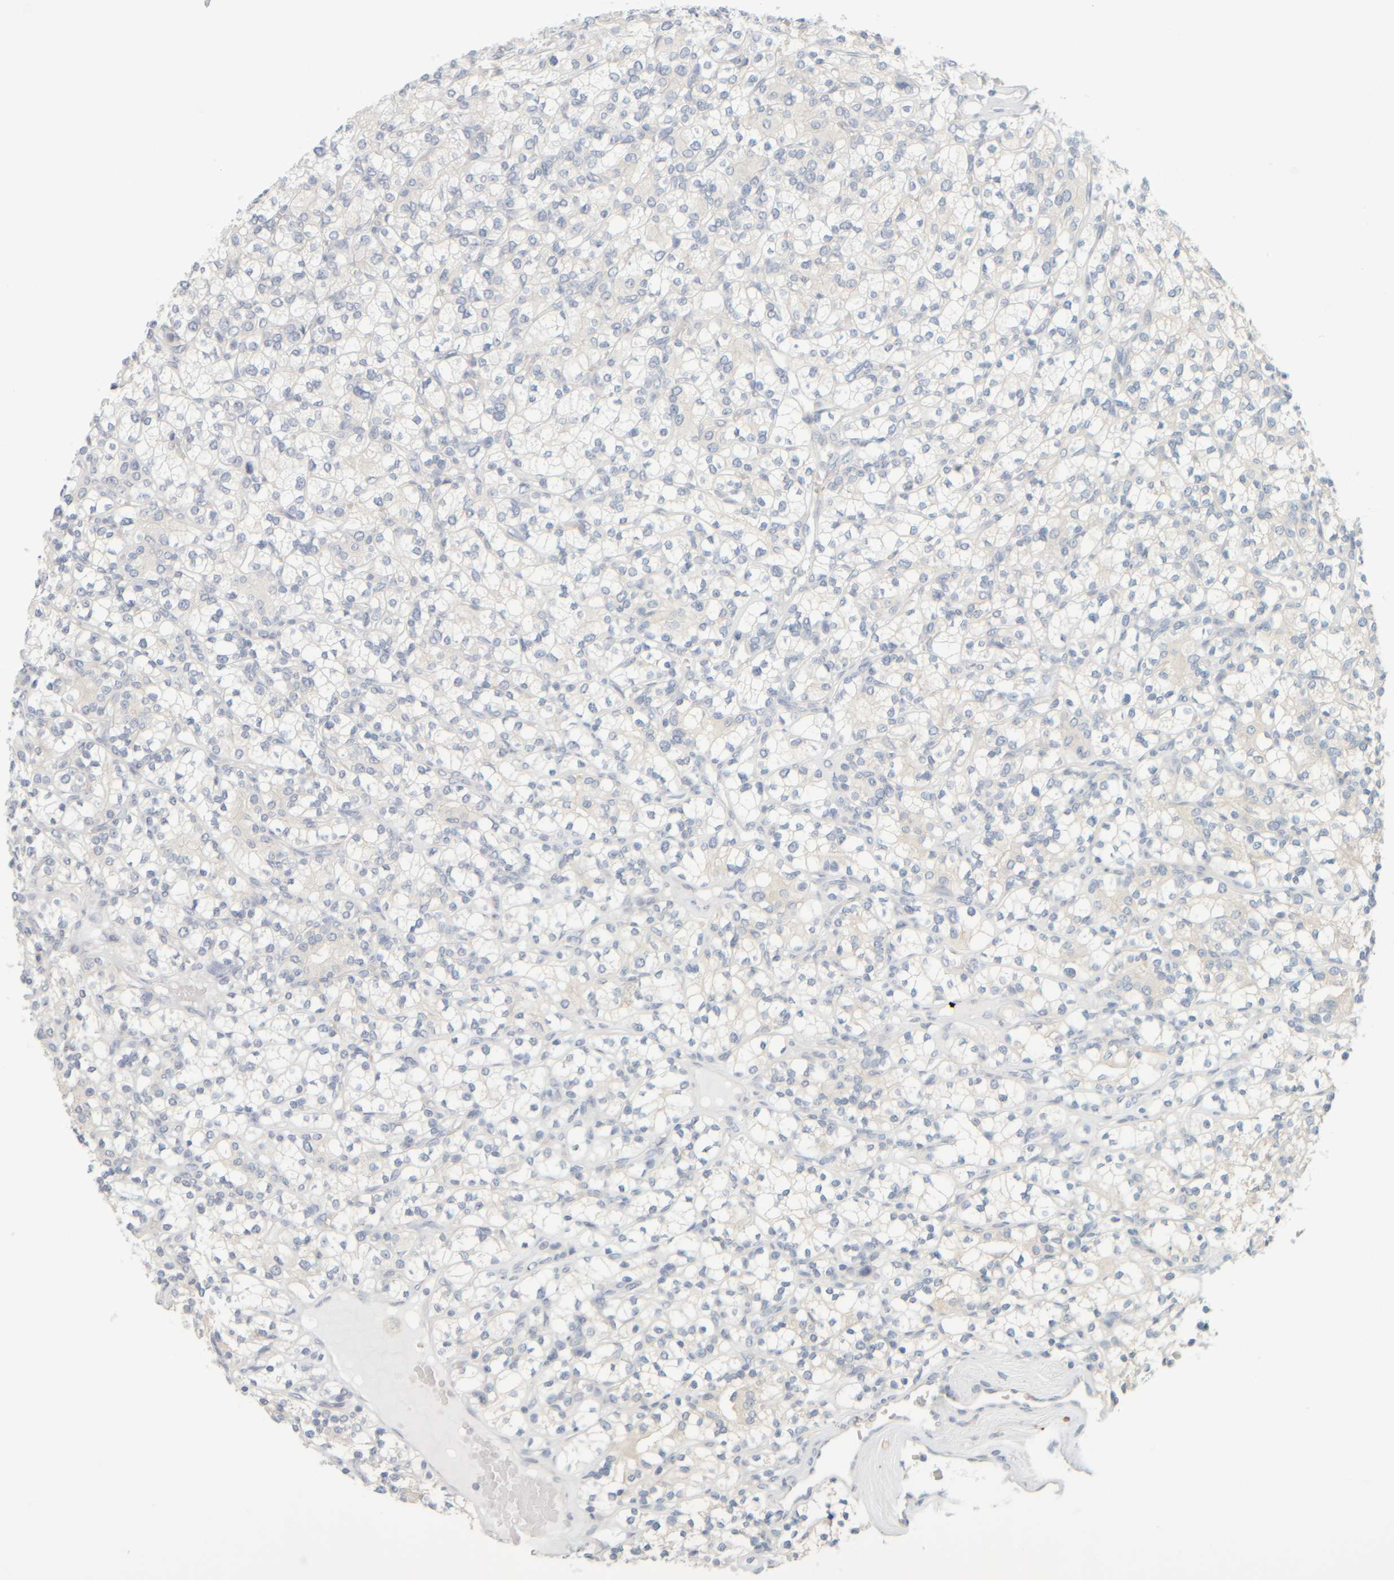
{"staining": {"intensity": "negative", "quantity": "none", "location": "none"}, "tissue": "renal cancer", "cell_type": "Tumor cells", "image_type": "cancer", "snomed": [{"axis": "morphology", "description": "Adenocarcinoma, NOS"}, {"axis": "topography", "description": "Kidney"}], "caption": "Renal adenocarcinoma stained for a protein using immunohistochemistry (IHC) shows no staining tumor cells.", "gene": "PTGES3L-AARSD1", "patient": {"sex": "male", "age": 77}}